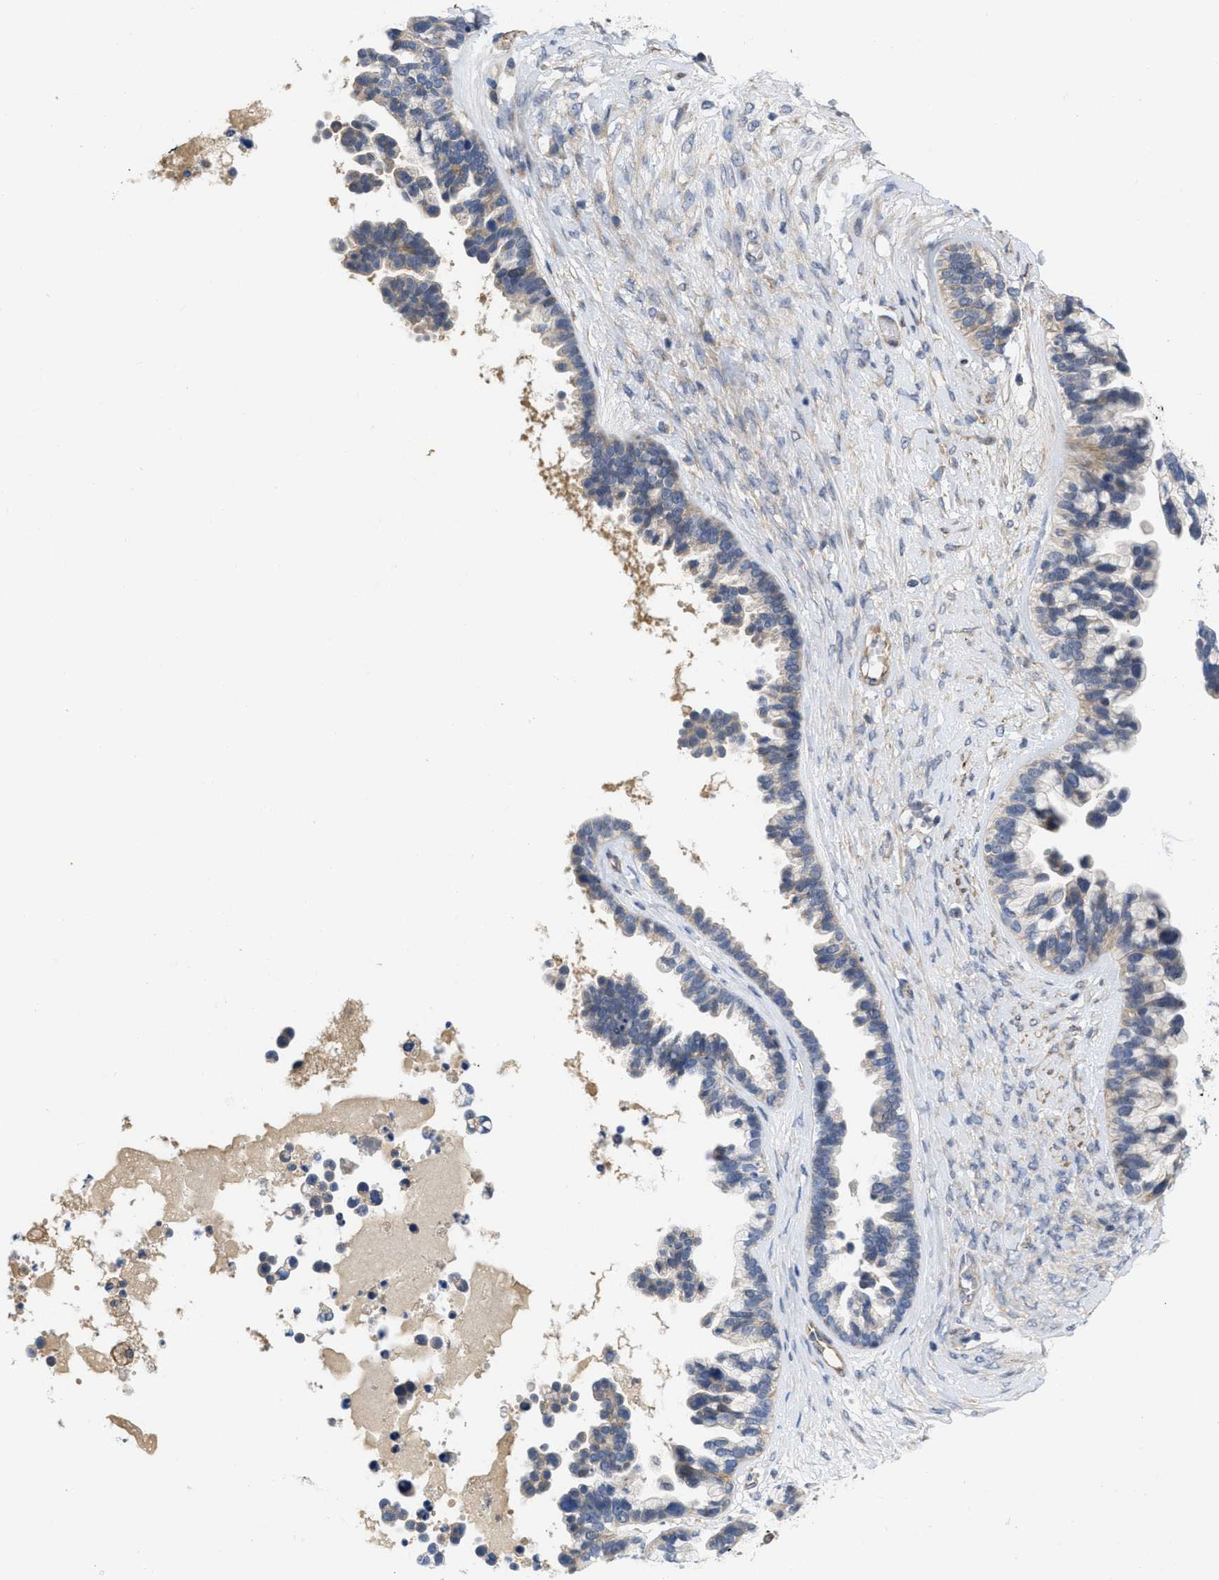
{"staining": {"intensity": "weak", "quantity": "25%-75%", "location": "cytoplasmic/membranous"}, "tissue": "ovarian cancer", "cell_type": "Tumor cells", "image_type": "cancer", "snomed": [{"axis": "morphology", "description": "Cystadenocarcinoma, serous, NOS"}, {"axis": "topography", "description": "Ovary"}], "caption": "A brown stain labels weak cytoplasmic/membranous positivity of a protein in ovarian serous cystadenocarcinoma tumor cells.", "gene": "ARHGEF26", "patient": {"sex": "female", "age": 56}}